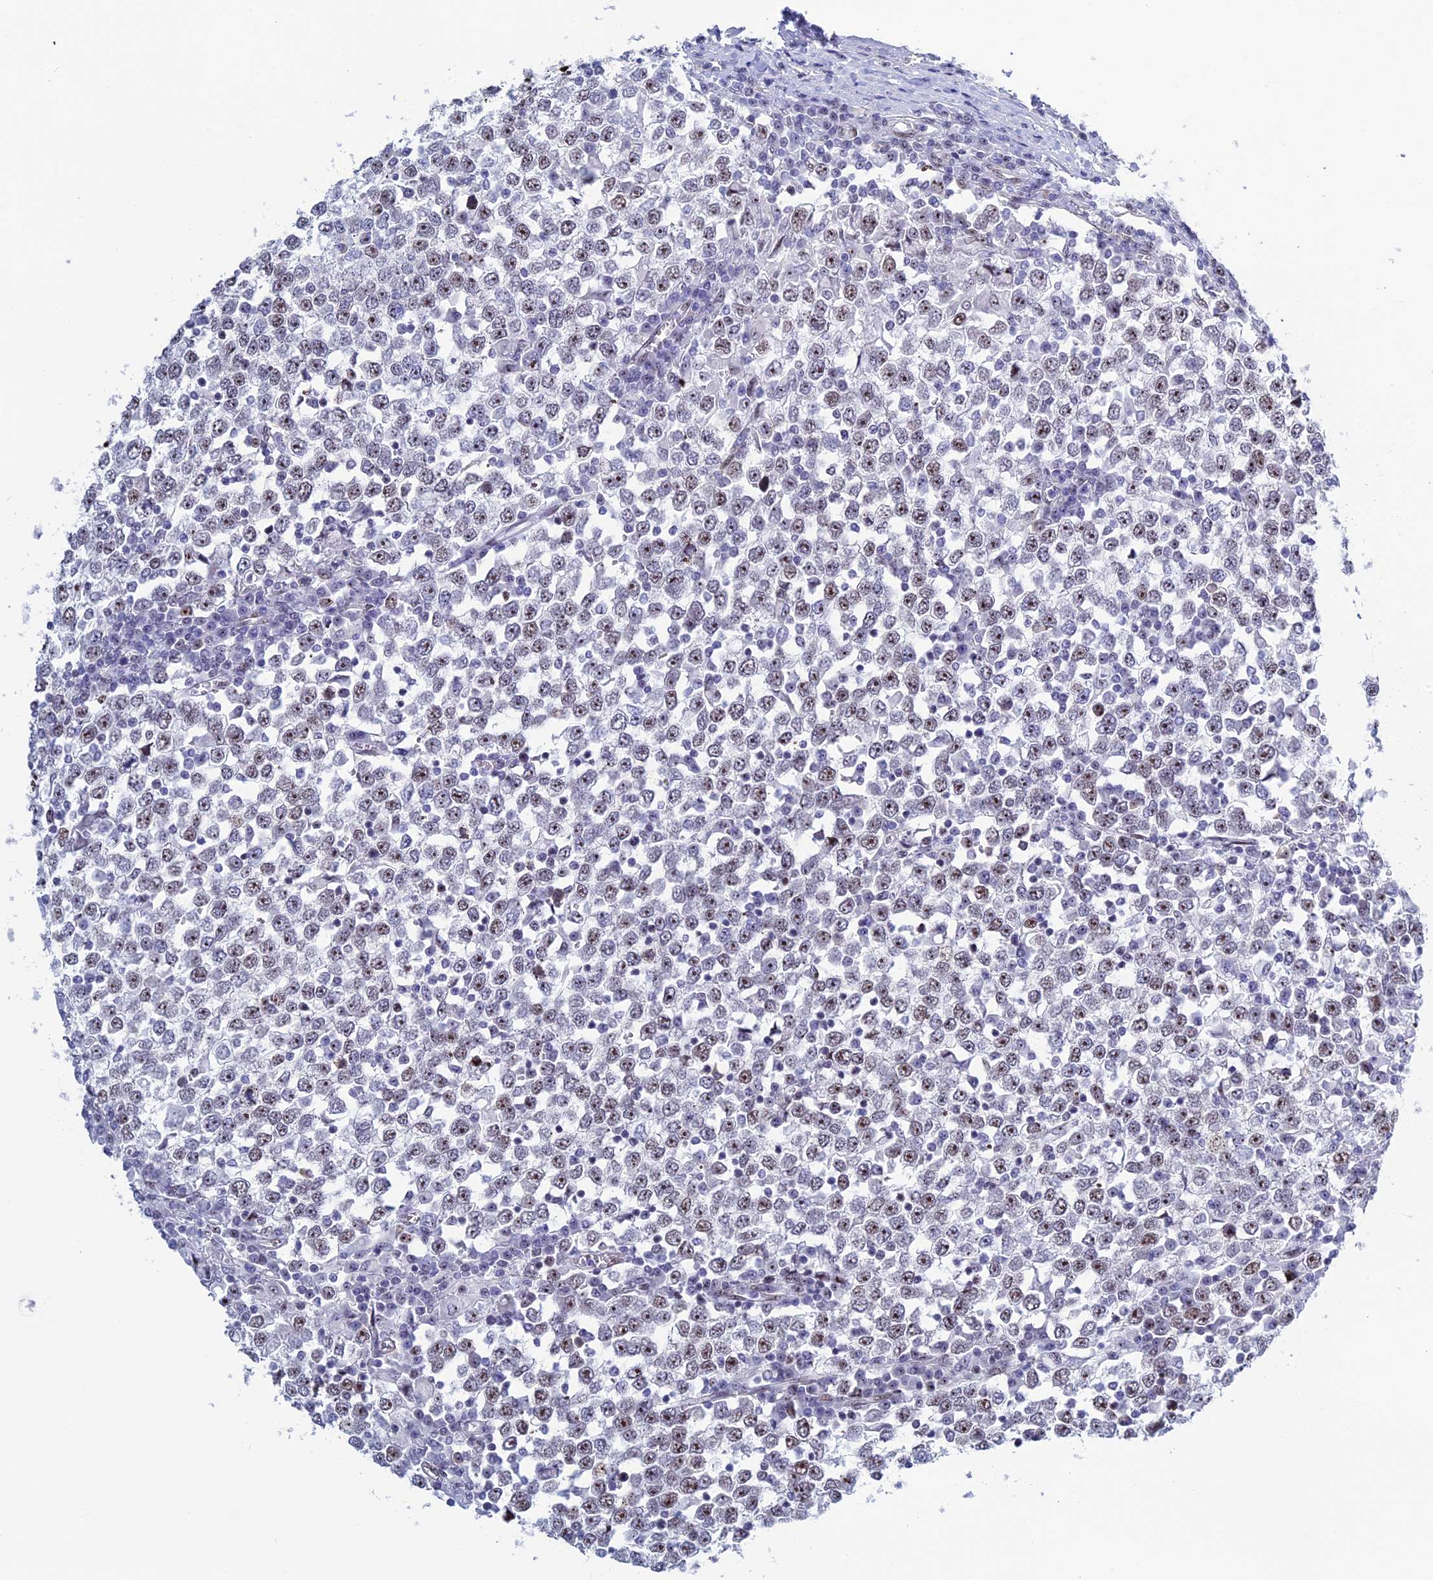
{"staining": {"intensity": "moderate", "quantity": "25%-75%", "location": "nuclear"}, "tissue": "testis cancer", "cell_type": "Tumor cells", "image_type": "cancer", "snomed": [{"axis": "morphology", "description": "Seminoma, NOS"}, {"axis": "topography", "description": "Testis"}], "caption": "Testis cancer (seminoma) stained with a brown dye exhibits moderate nuclear positive staining in about 25%-75% of tumor cells.", "gene": "CCDC86", "patient": {"sex": "male", "age": 65}}